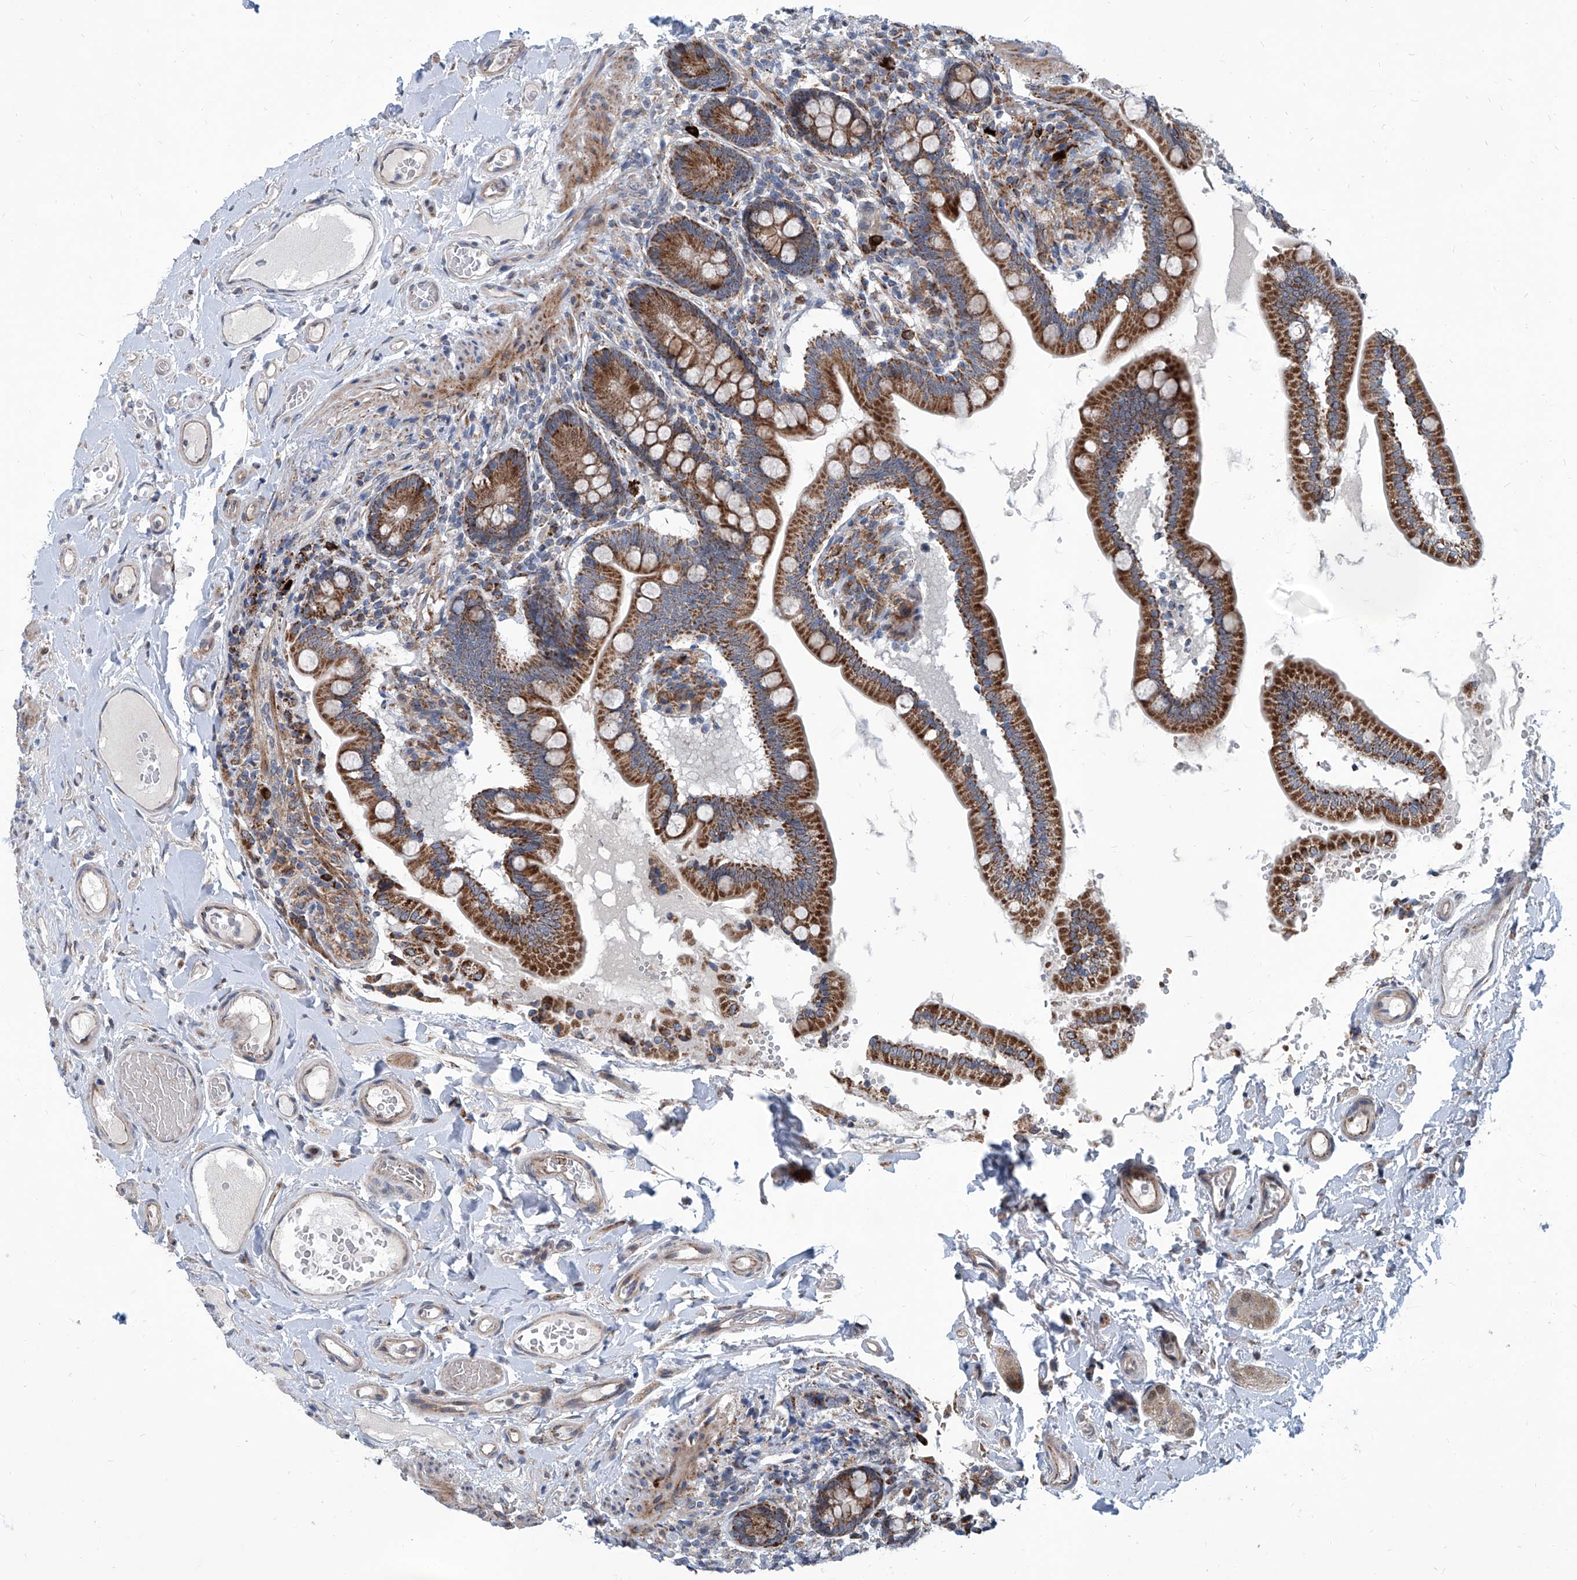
{"staining": {"intensity": "strong", "quantity": ">75%", "location": "cytoplasmic/membranous"}, "tissue": "small intestine", "cell_type": "Glandular cells", "image_type": "normal", "snomed": [{"axis": "morphology", "description": "Normal tissue, NOS"}, {"axis": "topography", "description": "Small intestine"}], "caption": "Human small intestine stained with a brown dye reveals strong cytoplasmic/membranous positive expression in about >75% of glandular cells.", "gene": "USP48", "patient": {"sex": "female", "age": 64}}